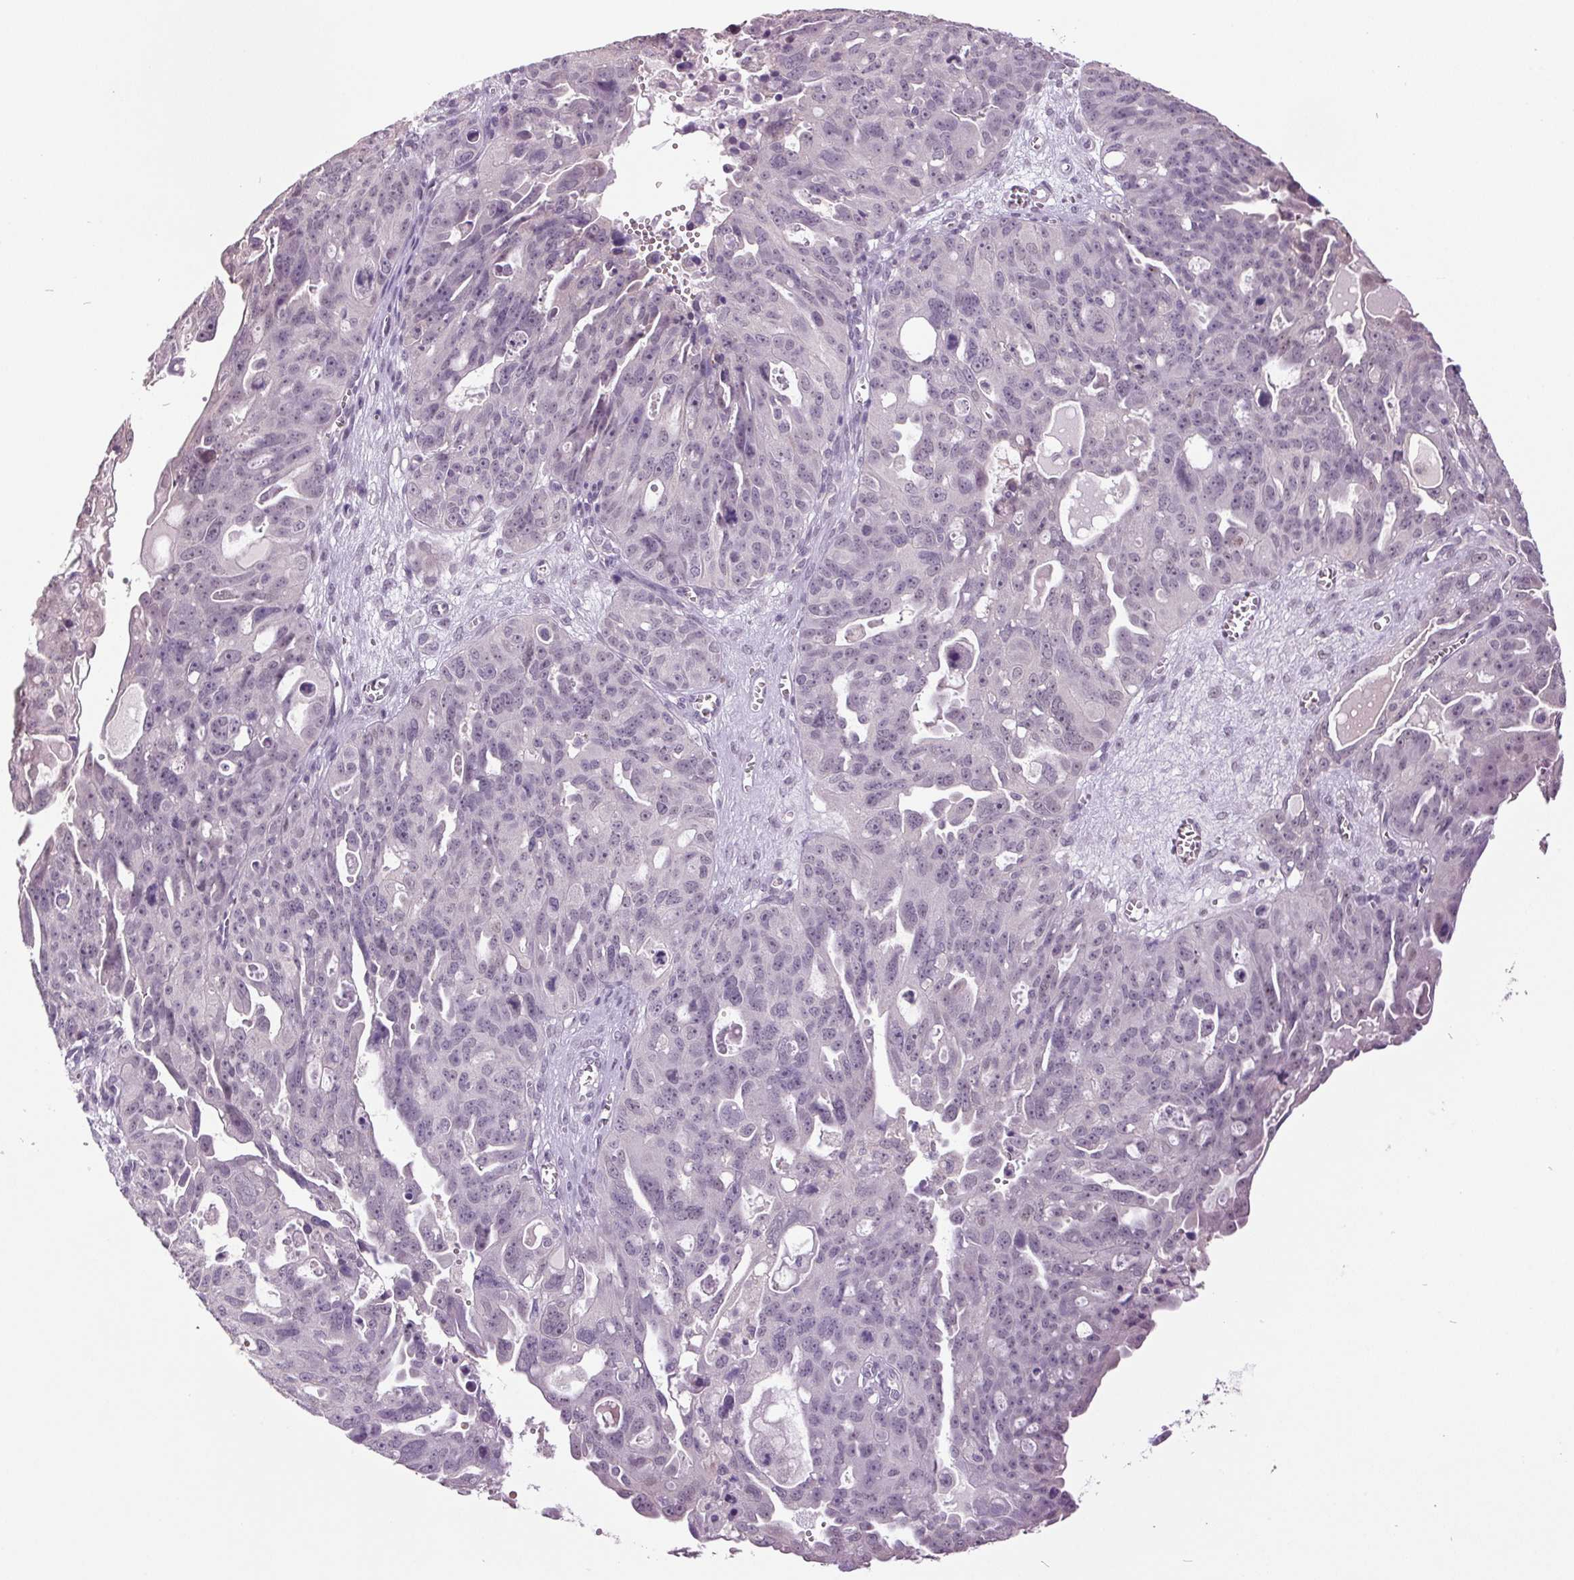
{"staining": {"intensity": "negative", "quantity": "none", "location": "none"}, "tissue": "ovarian cancer", "cell_type": "Tumor cells", "image_type": "cancer", "snomed": [{"axis": "morphology", "description": "Carcinoma, endometroid"}, {"axis": "topography", "description": "Ovary"}], "caption": "Ovarian cancer (endometroid carcinoma) stained for a protein using IHC shows no expression tumor cells.", "gene": "C2orf16", "patient": {"sex": "female", "age": 70}}